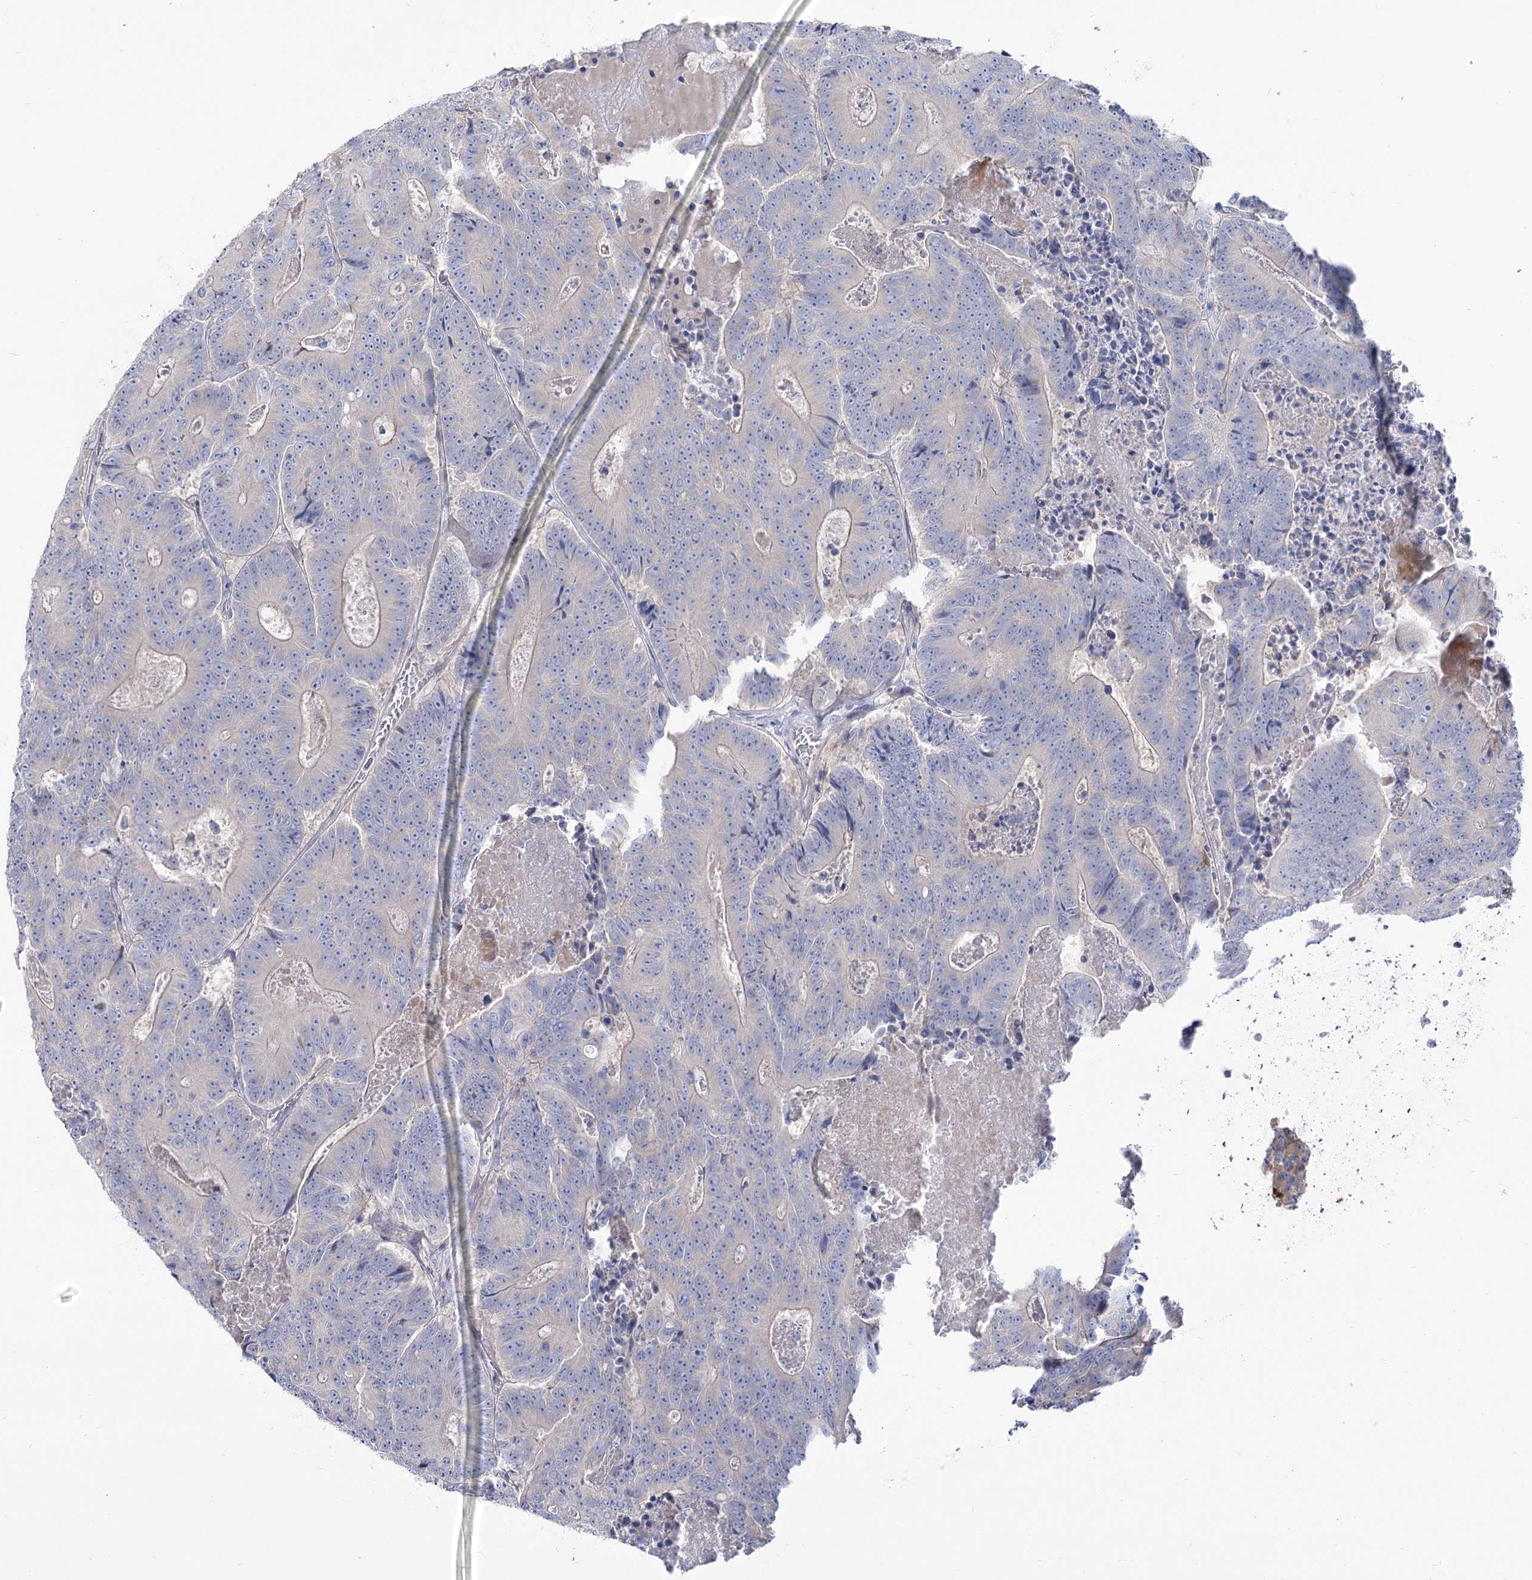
{"staining": {"intensity": "negative", "quantity": "none", "location": "none"}, "tissue": "colorectal cancer", "cell_type": "Tumor cells", "image_type": "cancer", "snomed": [{"axis": "morphology", "description": "Adenocarcinoma, NOS"}, {"axis": "topography", "description": "Colon"}], "caption": "Tumor cells are negative for protein expression in human adenocarcinoma (colorectal).", "gene": "SUOX", "patient": {"sex": "male", "age": 83}}